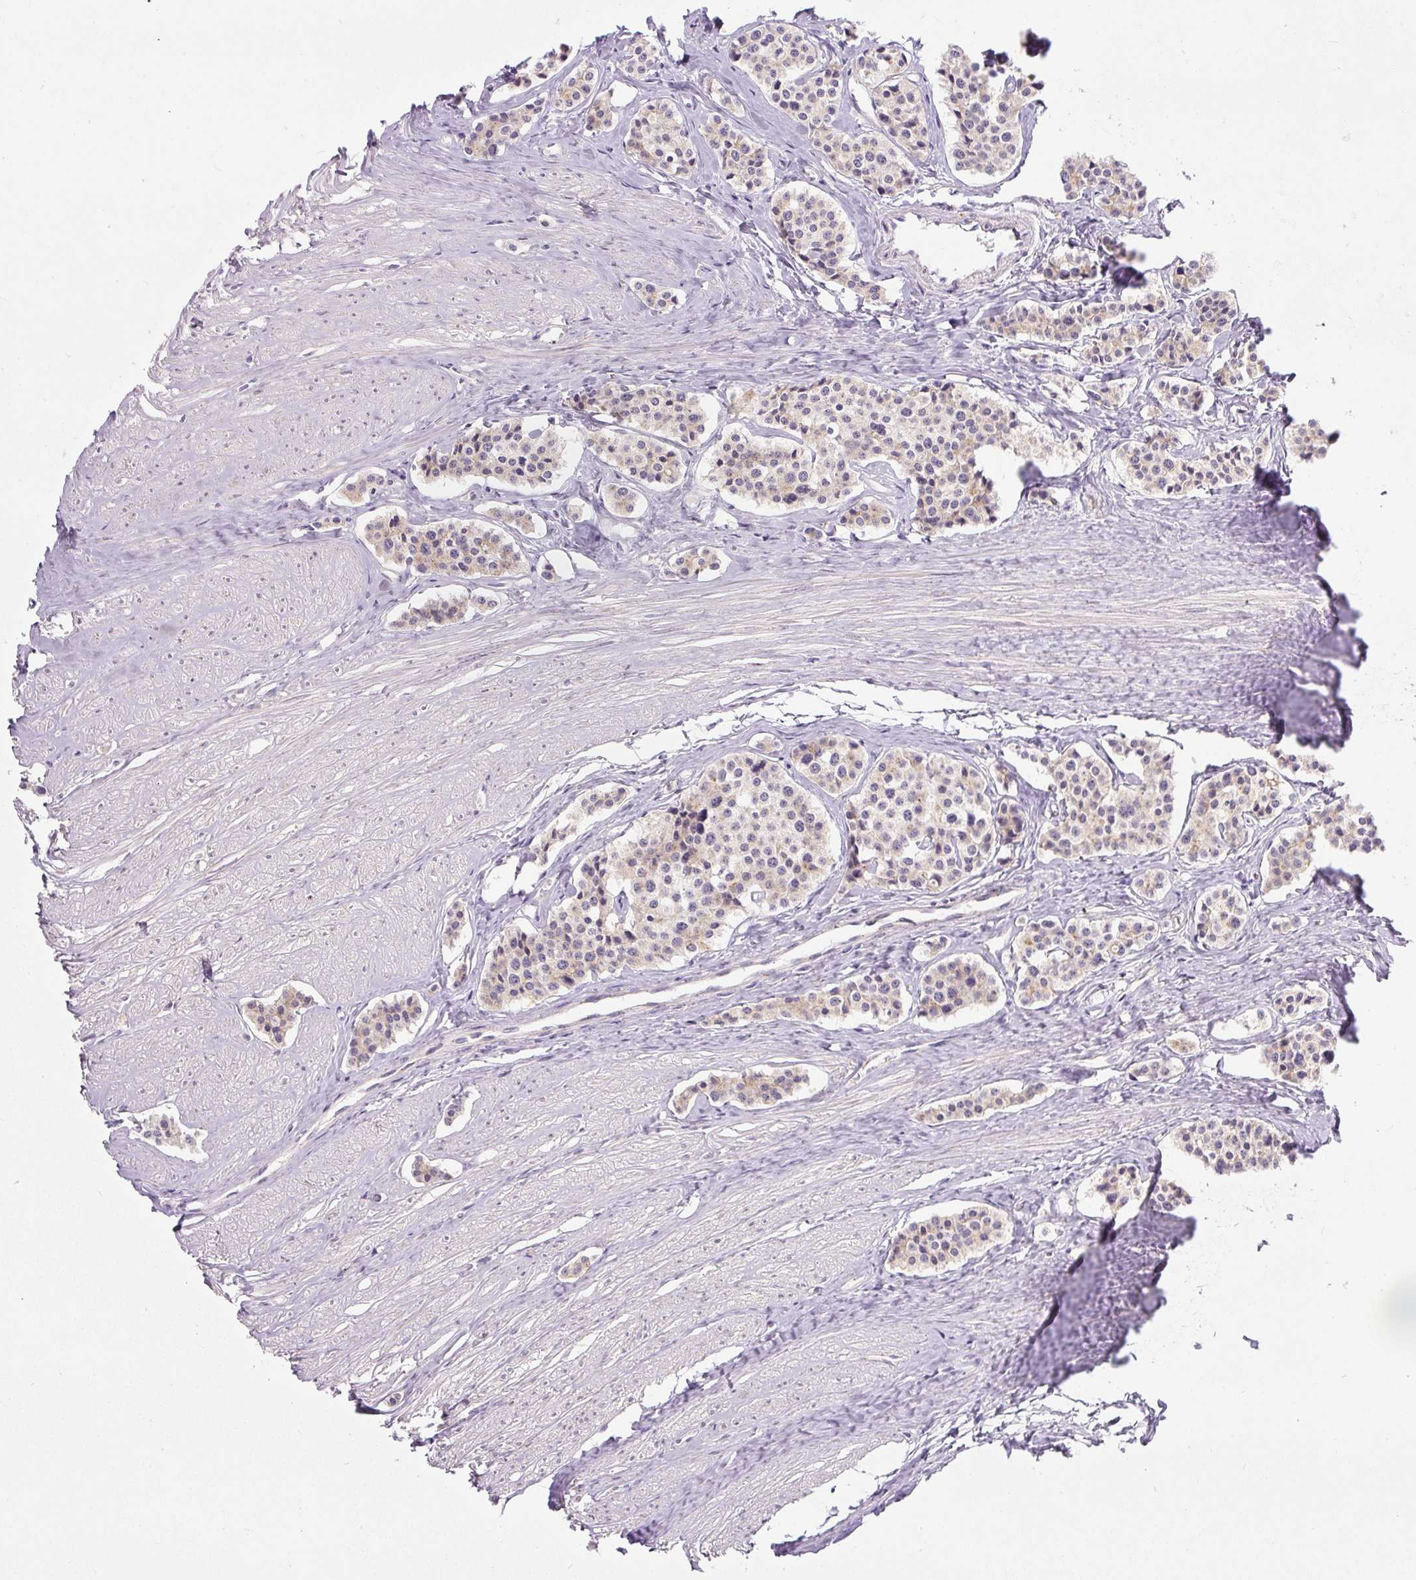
{"staining": {"intensity": "negative", "quantity": "none", "location": "none"}, "tissue": "carcinoid", "cell_type": "Tumor cells", "image_type": "cancer", "snomed": [{"axis": "morphology", "description": "Carcinoid, malignant, NOS"}, {"axis": "topography", "description": "Small intestine"}], "caption": "Immunohistochemical staining of human carcinoid shows no significant expression in tumor cells.", "gene": "PCM1", "patient": {"sex": "male", "age": 60}}